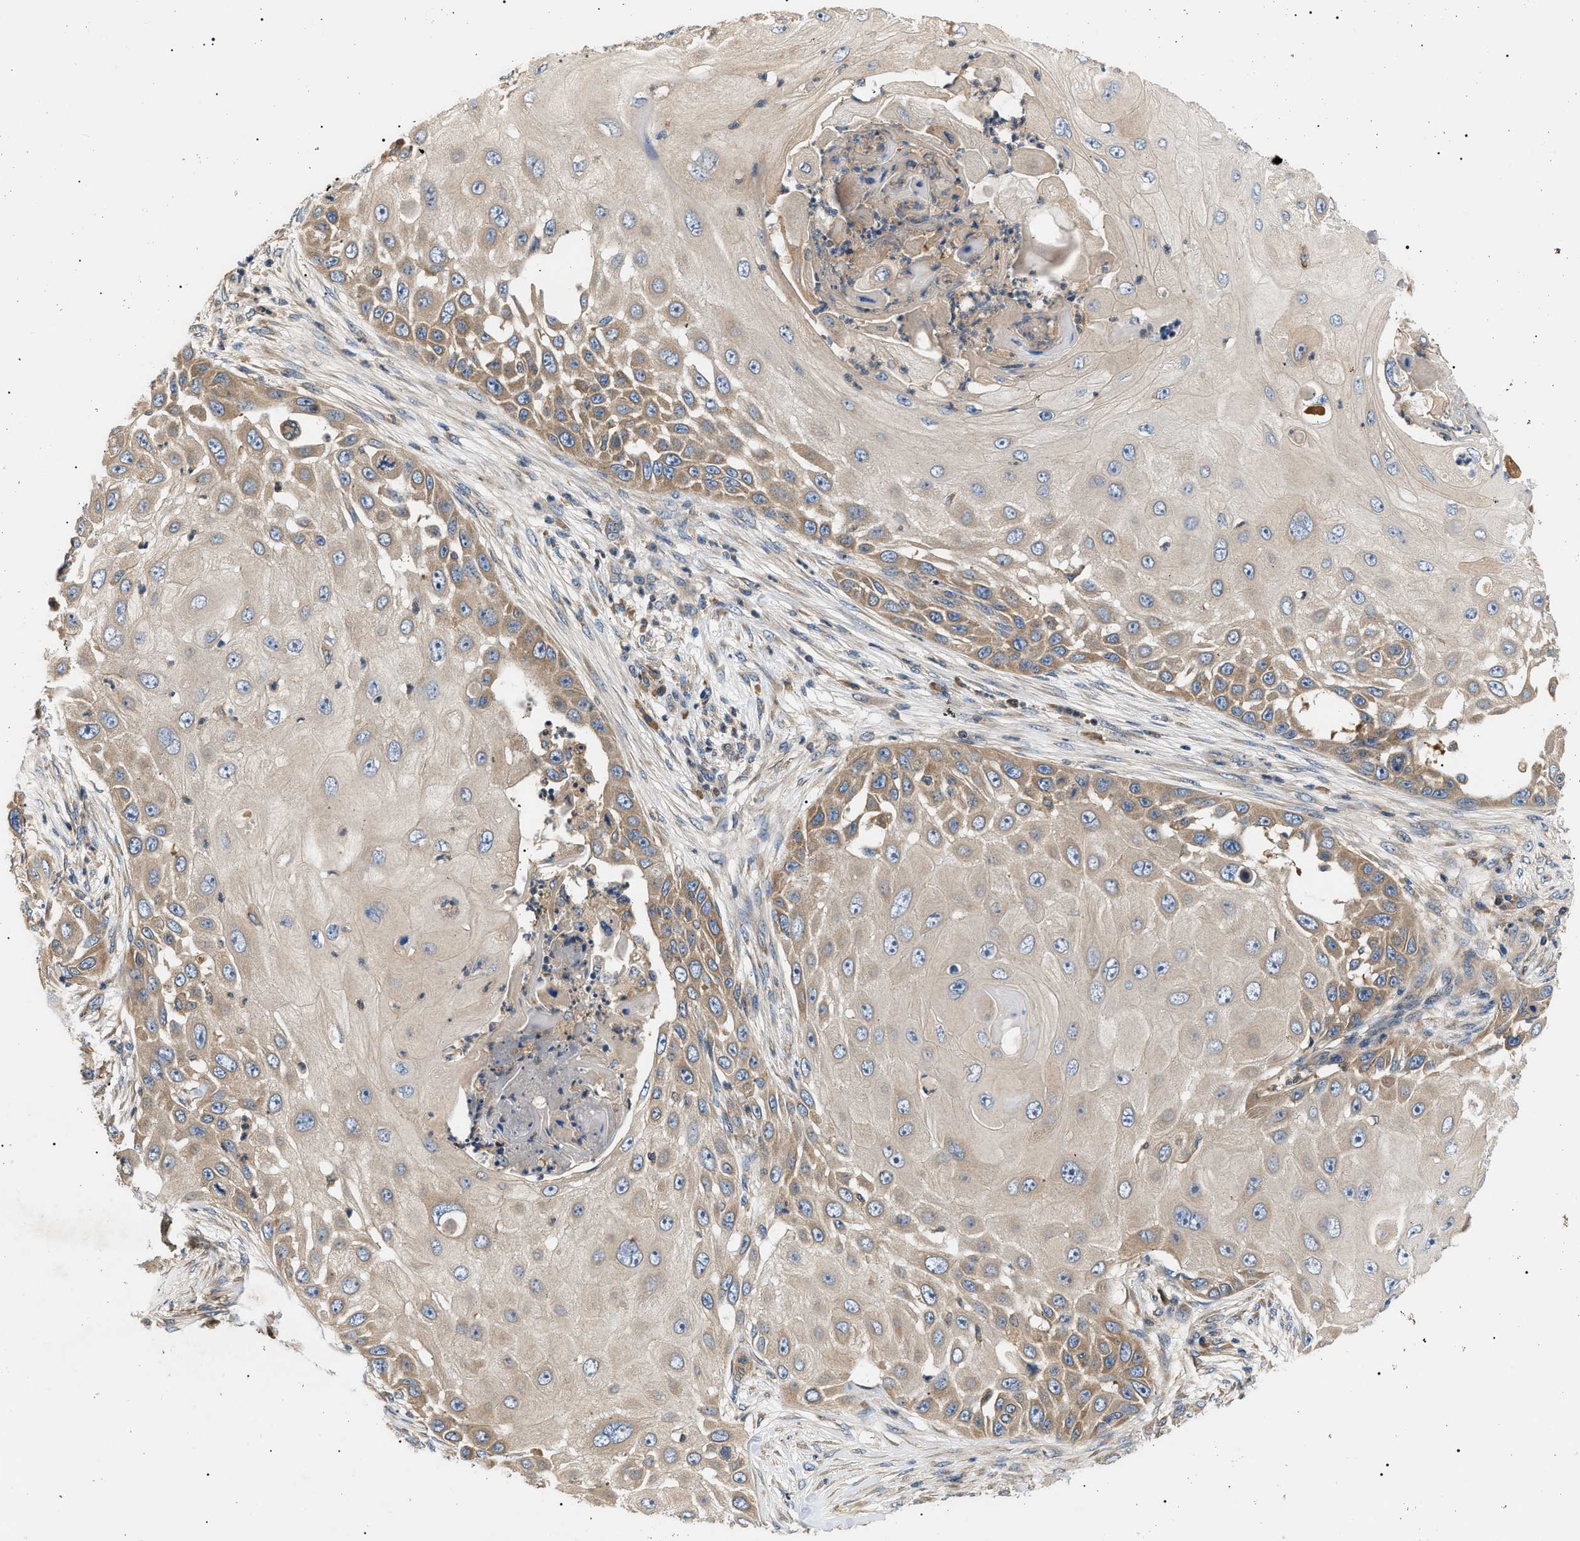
{"staining": {"intensity": "moderate", "quantity": "25%-75%", "location": "cytoplasmic/membranous"}, "tissue": "skin cancer", "cell_type": "Tumor cells", "image_type": "cancer", "snomed": [{"axis": "morphology", "description": "Squamous cell carcinoma, NOS"}, {"axis": "topography", "description": "Skin"}], "caption": "Skin cancer (squamous cell carcinoma) tissue demonstrates moderate cytoplasmic/membranous positivity in about 25%-75% of tumor cells, visualized by immunohistochemistry.", "gene": "PPM1B", "patient": {"sex": "female", "age": 44}}